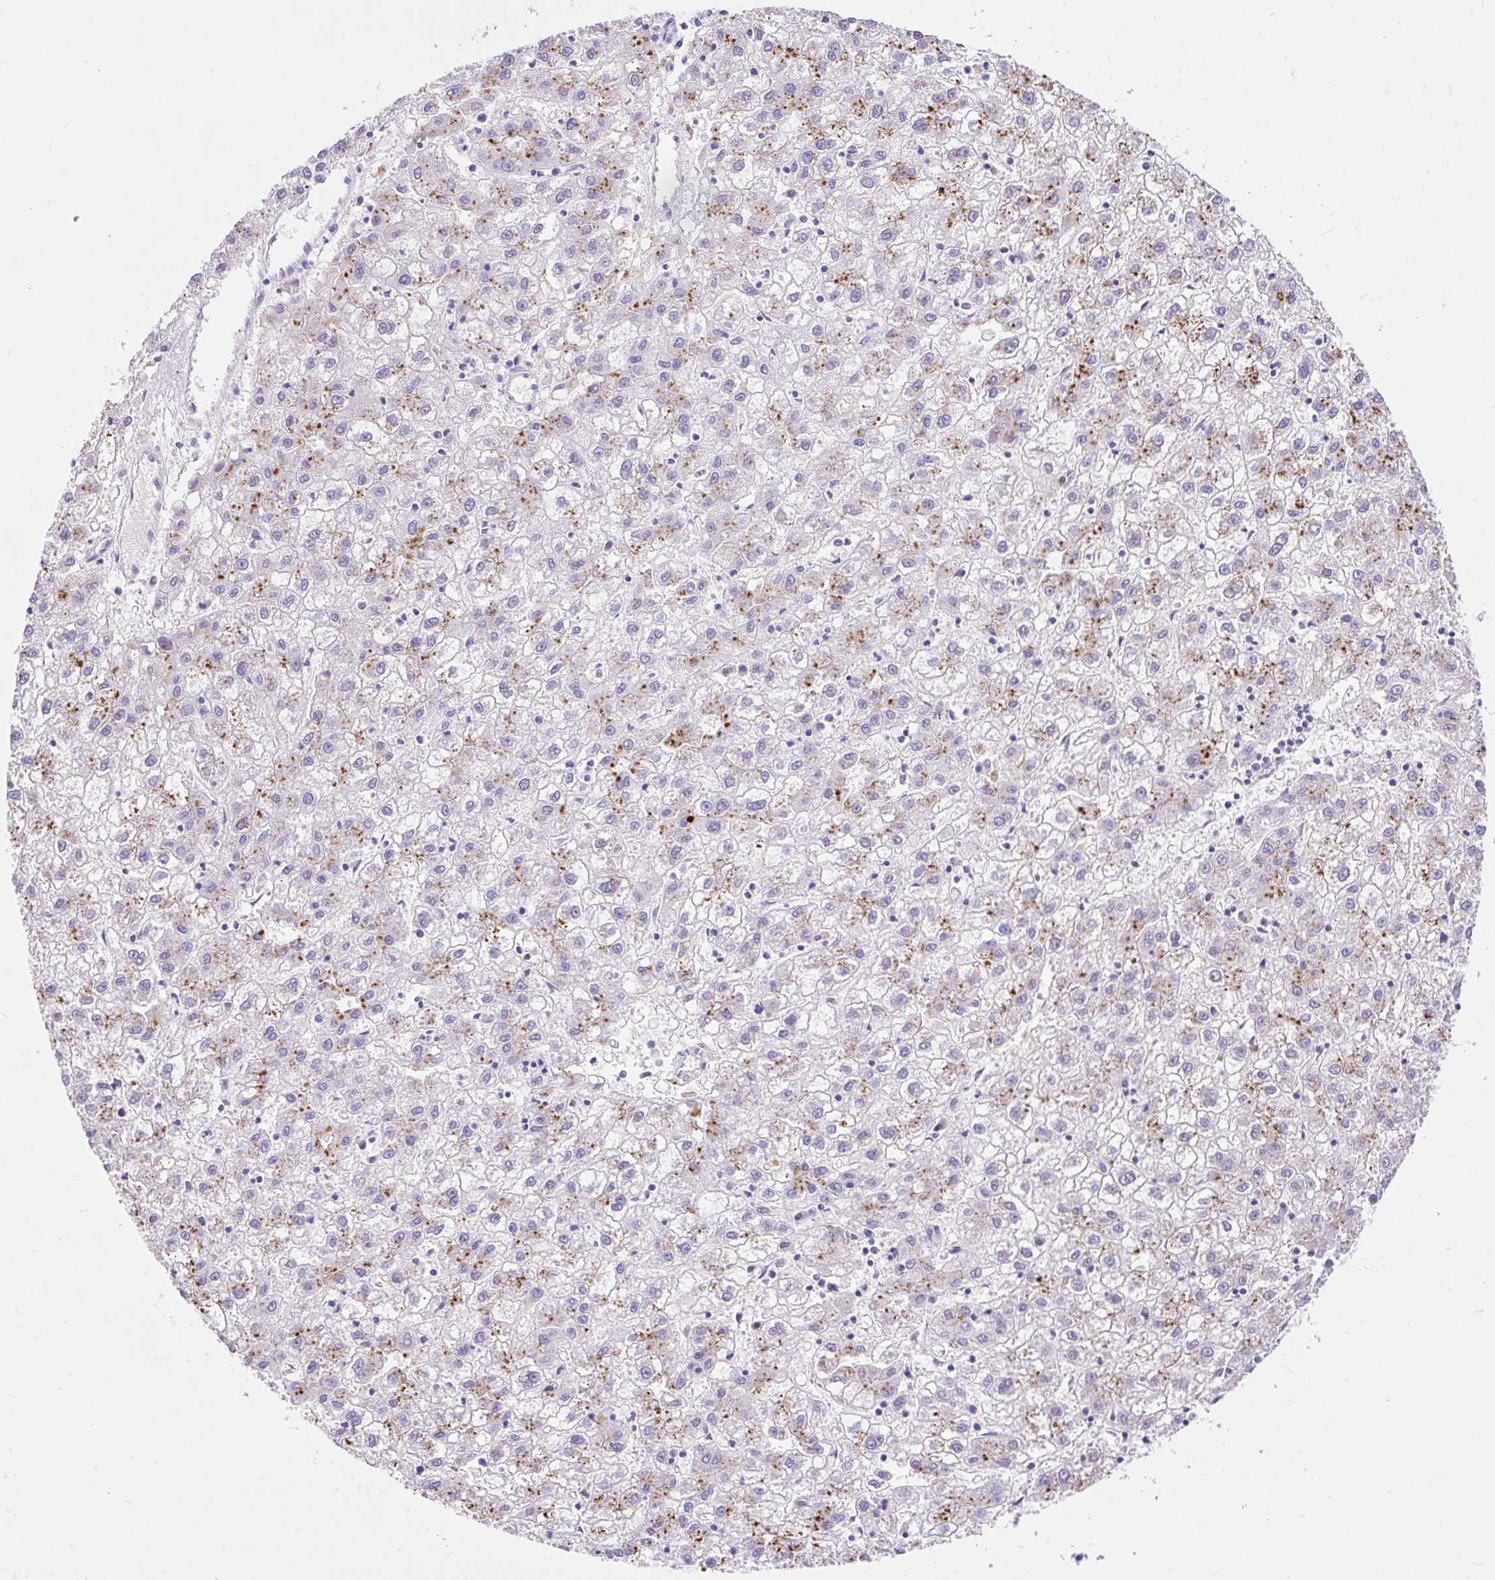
{"staining": {"intensity": "moderate", "quantity": "25%-75%", "location": "cytoplasmic/membranous"}, "tissue": "liver cancer", "cell_type": "Tumor cells", "image_type": "cancer", "snomed": [{"axis": "morphology", "description": "Carcinoma, Hepatocellular, NOS"}, {"axis": "topography", "description": "Liver"}], "caption": "An image of human liver cancer stained for a protein shows moderate cytoplasmic/membranous brown staining in tumor cells.", "gene": "HEXB", "patient": {"sex": "male", "age": 72}}